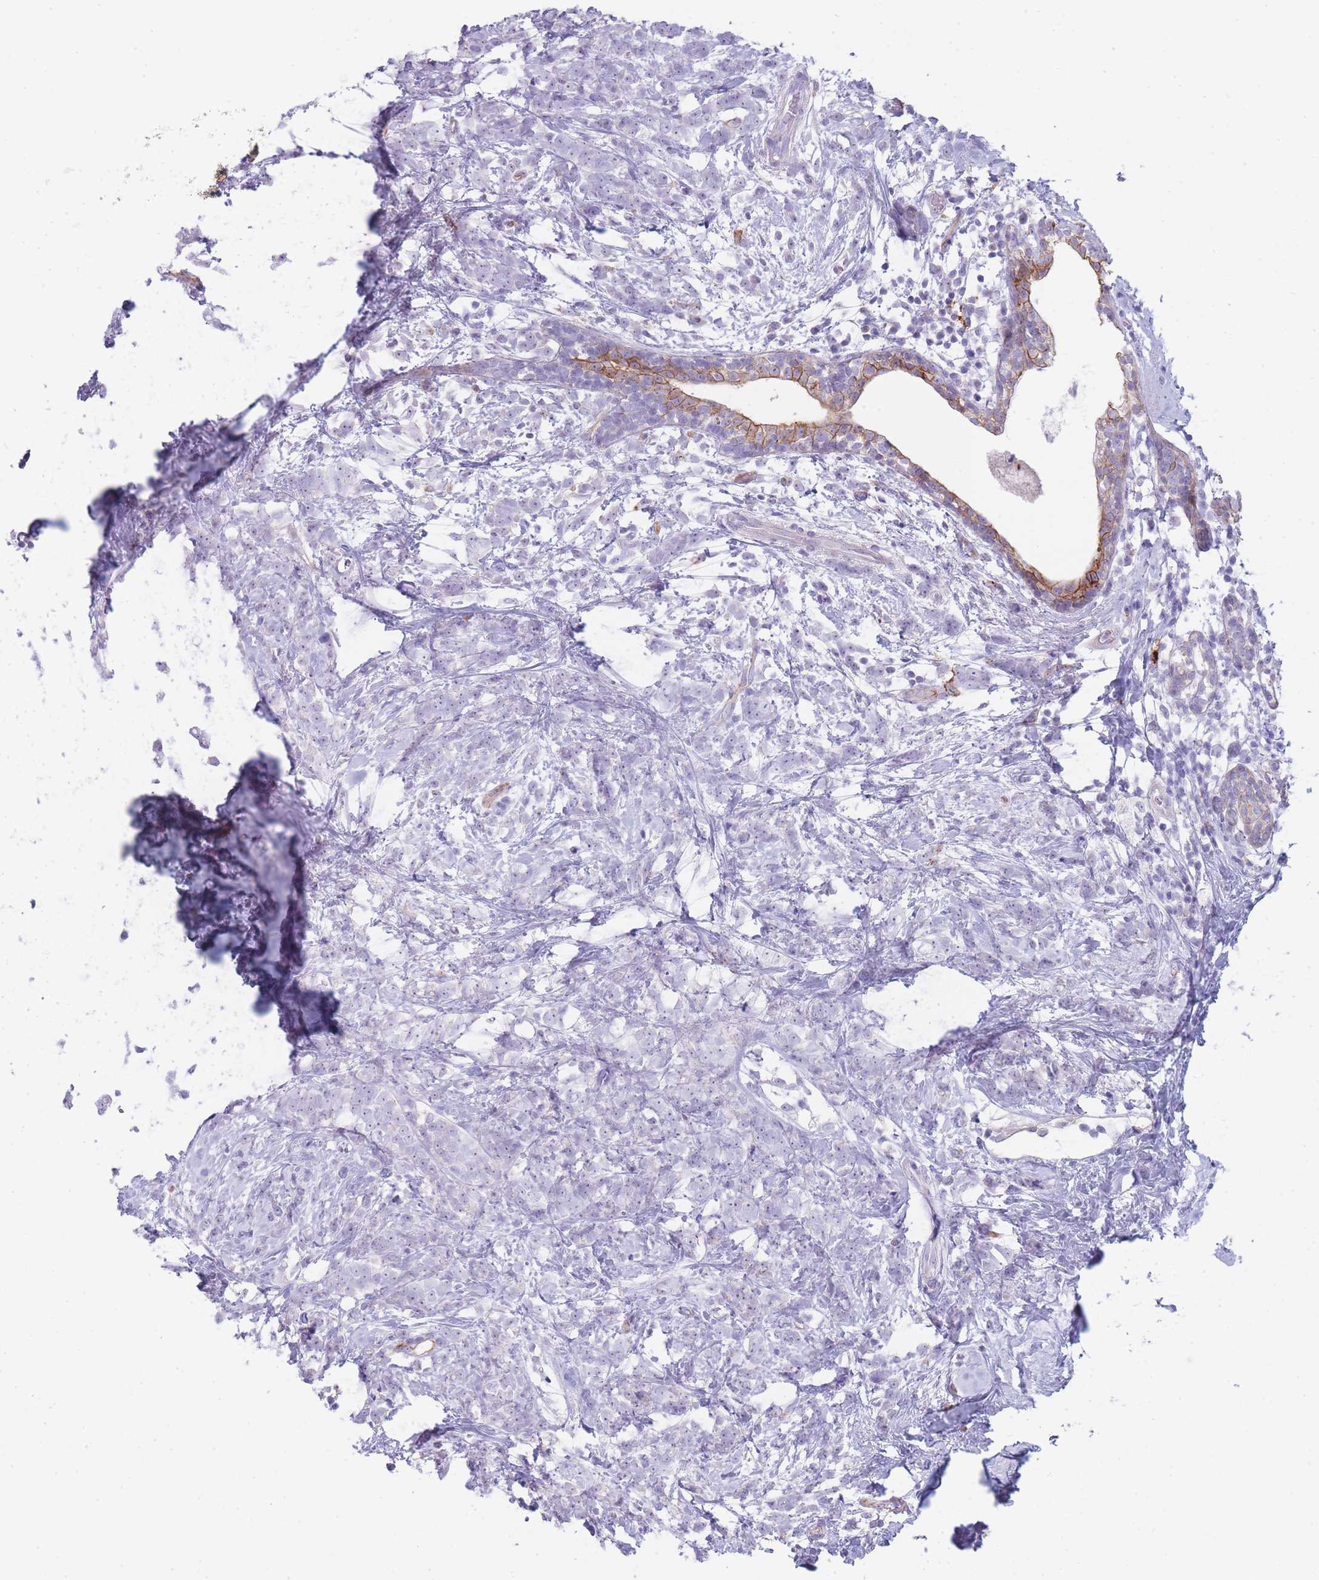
{"staining": {"intensity": "negative", "quantity": "none", "location": "none"}, "tissue": "breast cancer", "cell_type": "Tumor cells", "image_type": "cancer", "snomed": [{"axis": "morphology", "description": "Lobular carcinoma"}, {"axis": "topography", "description": "Breast"}], "caption": "Human breast lobular carcinoma stained for a protein using immunohistochemistry shows no positivity in tumor cells.", "gene": "UTP14A", "patient": {"sex": "female", "age": 58}}